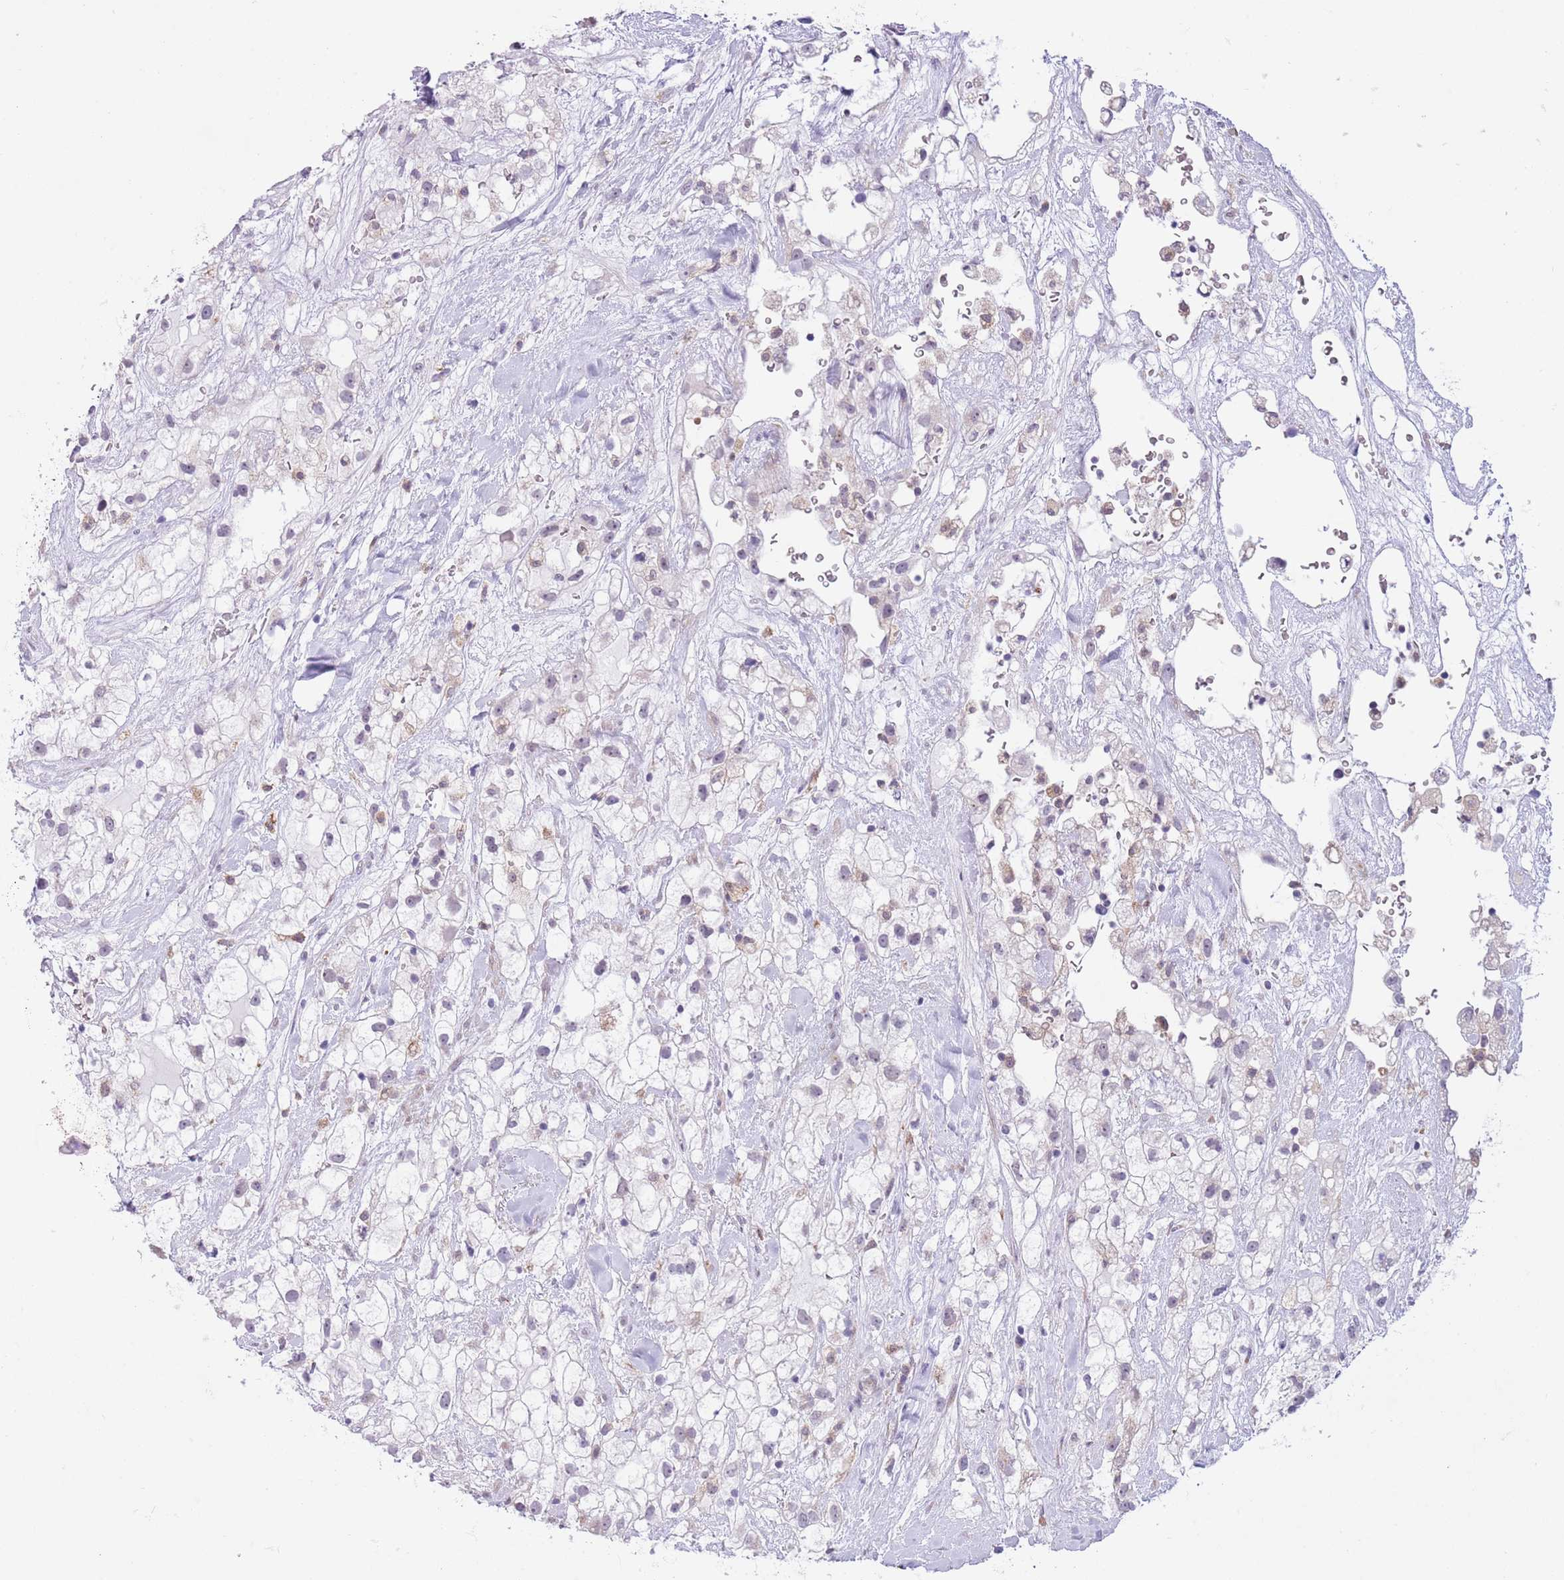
{"staining": {"intensity": "negative", "quantity": "none", "location": "none"}, "tissue": "renal cancer", "cell_type": "Tumor cells", "image_type": "cancer", "snomed": [{"axis": "morphology", "description": "Adenocarcinoma, NOS"}, {"axis": "topography", "description": "Kidney"}], "caption": "The immunohistochemistry (IHC) histopathology image has no significant staining in tumor cells of renal cancer tissue.", "gene": "ZNF576", "patient": {"sex": "male", "age": 59}}